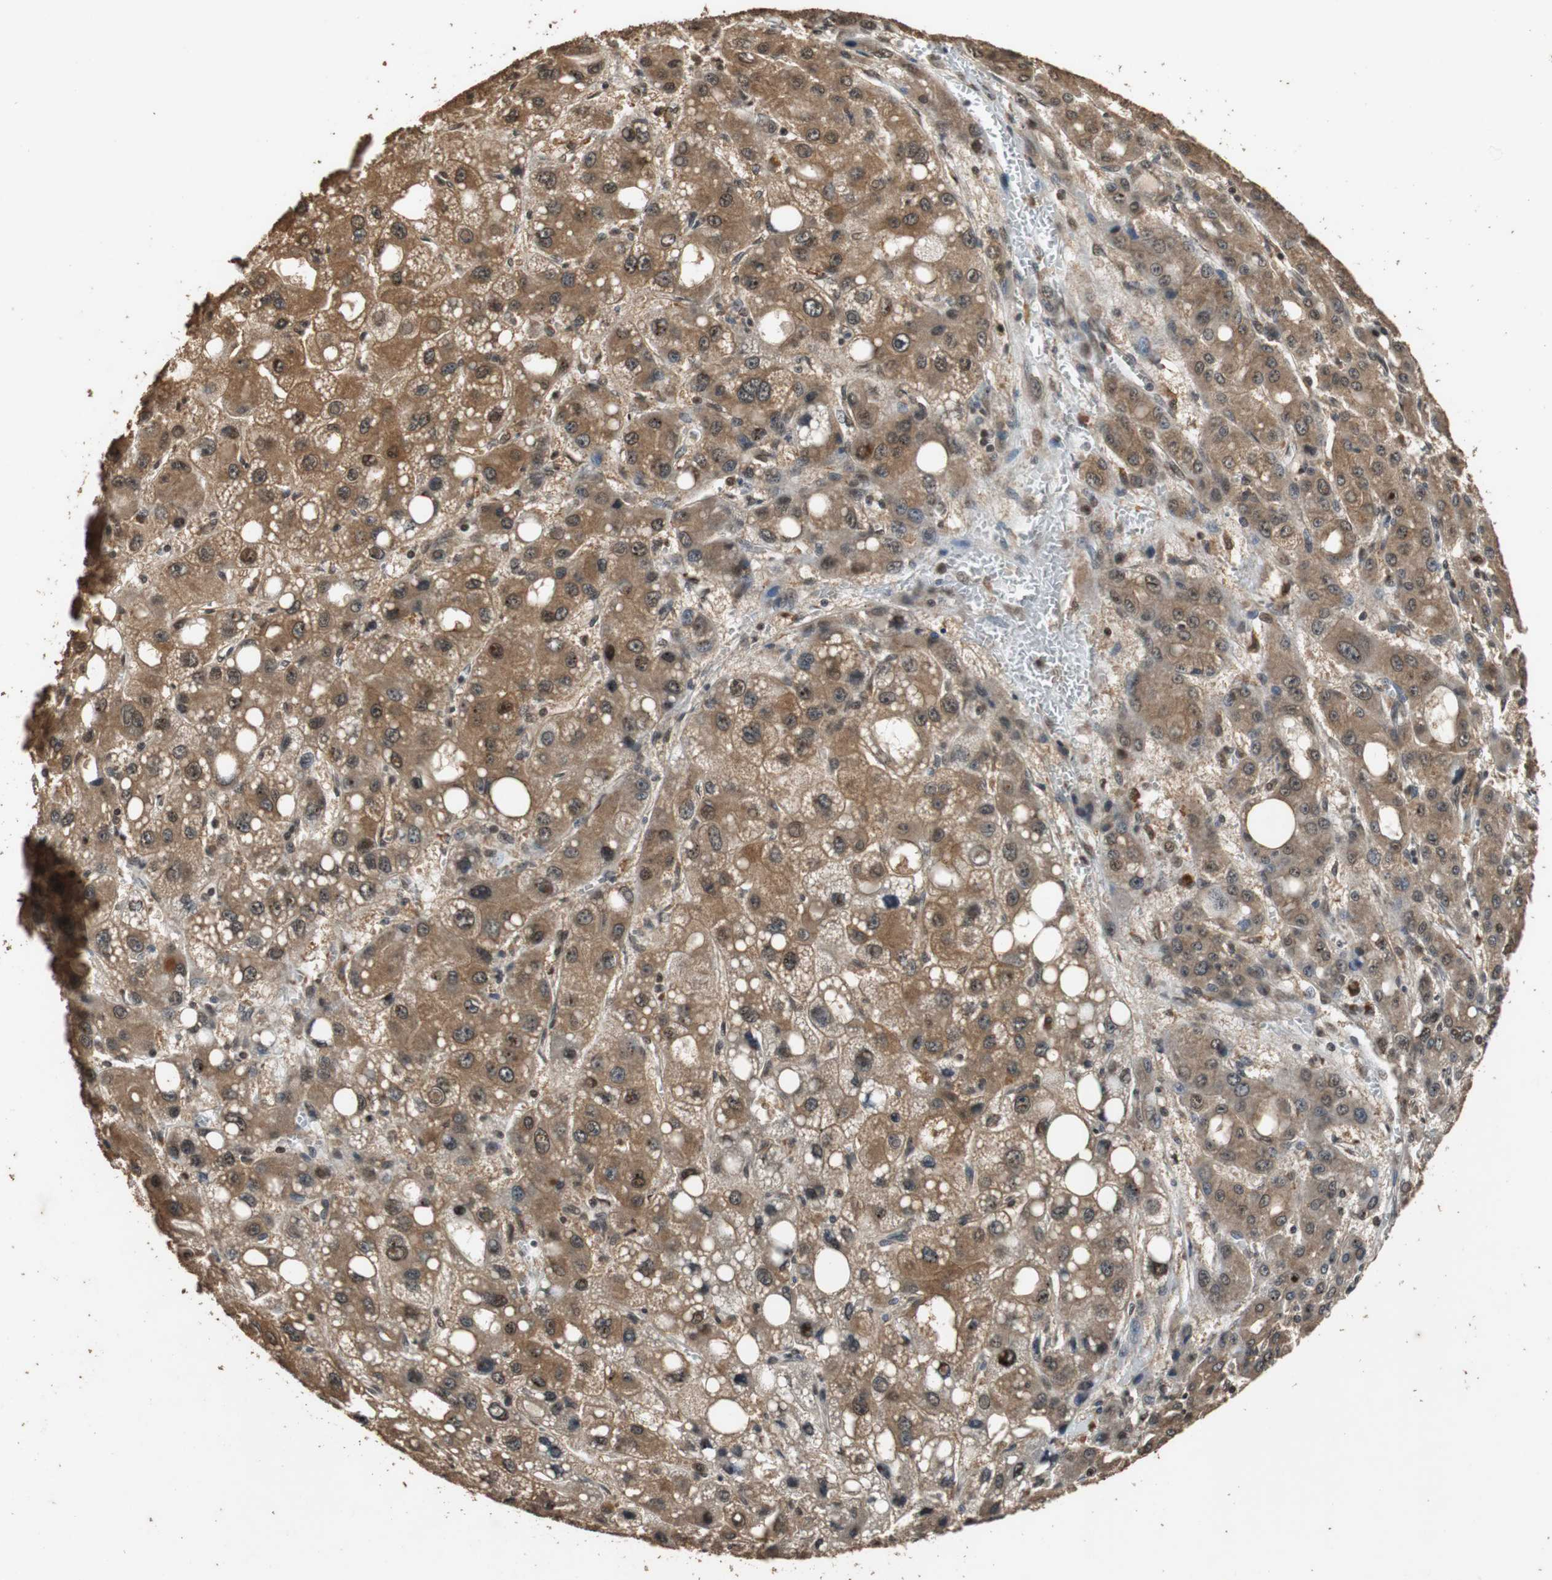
{"staining": {"intensity": "strong", "quantity": ">75%", "location": "cytoplasmic/membranous,nuclear"}, "tissue": "liver cancer", "cell_type": "Tumor cells", "image_type": "cancer", "snomed": [{"axis": "morphology", "description": "Carcinoma, Hepatocellular, NOS"}, {"axis": "topography", "description": "Liver"}], "caption": "Immunohistochemical staining of liver hepatocellular carcinoma exhibits high levels of strong cytoplasmic/membranous and nuclear protein positivity in about >75% of tumor cells.", "gene": "ZNF18", "patient": {"sex": "male", "age": 55}}